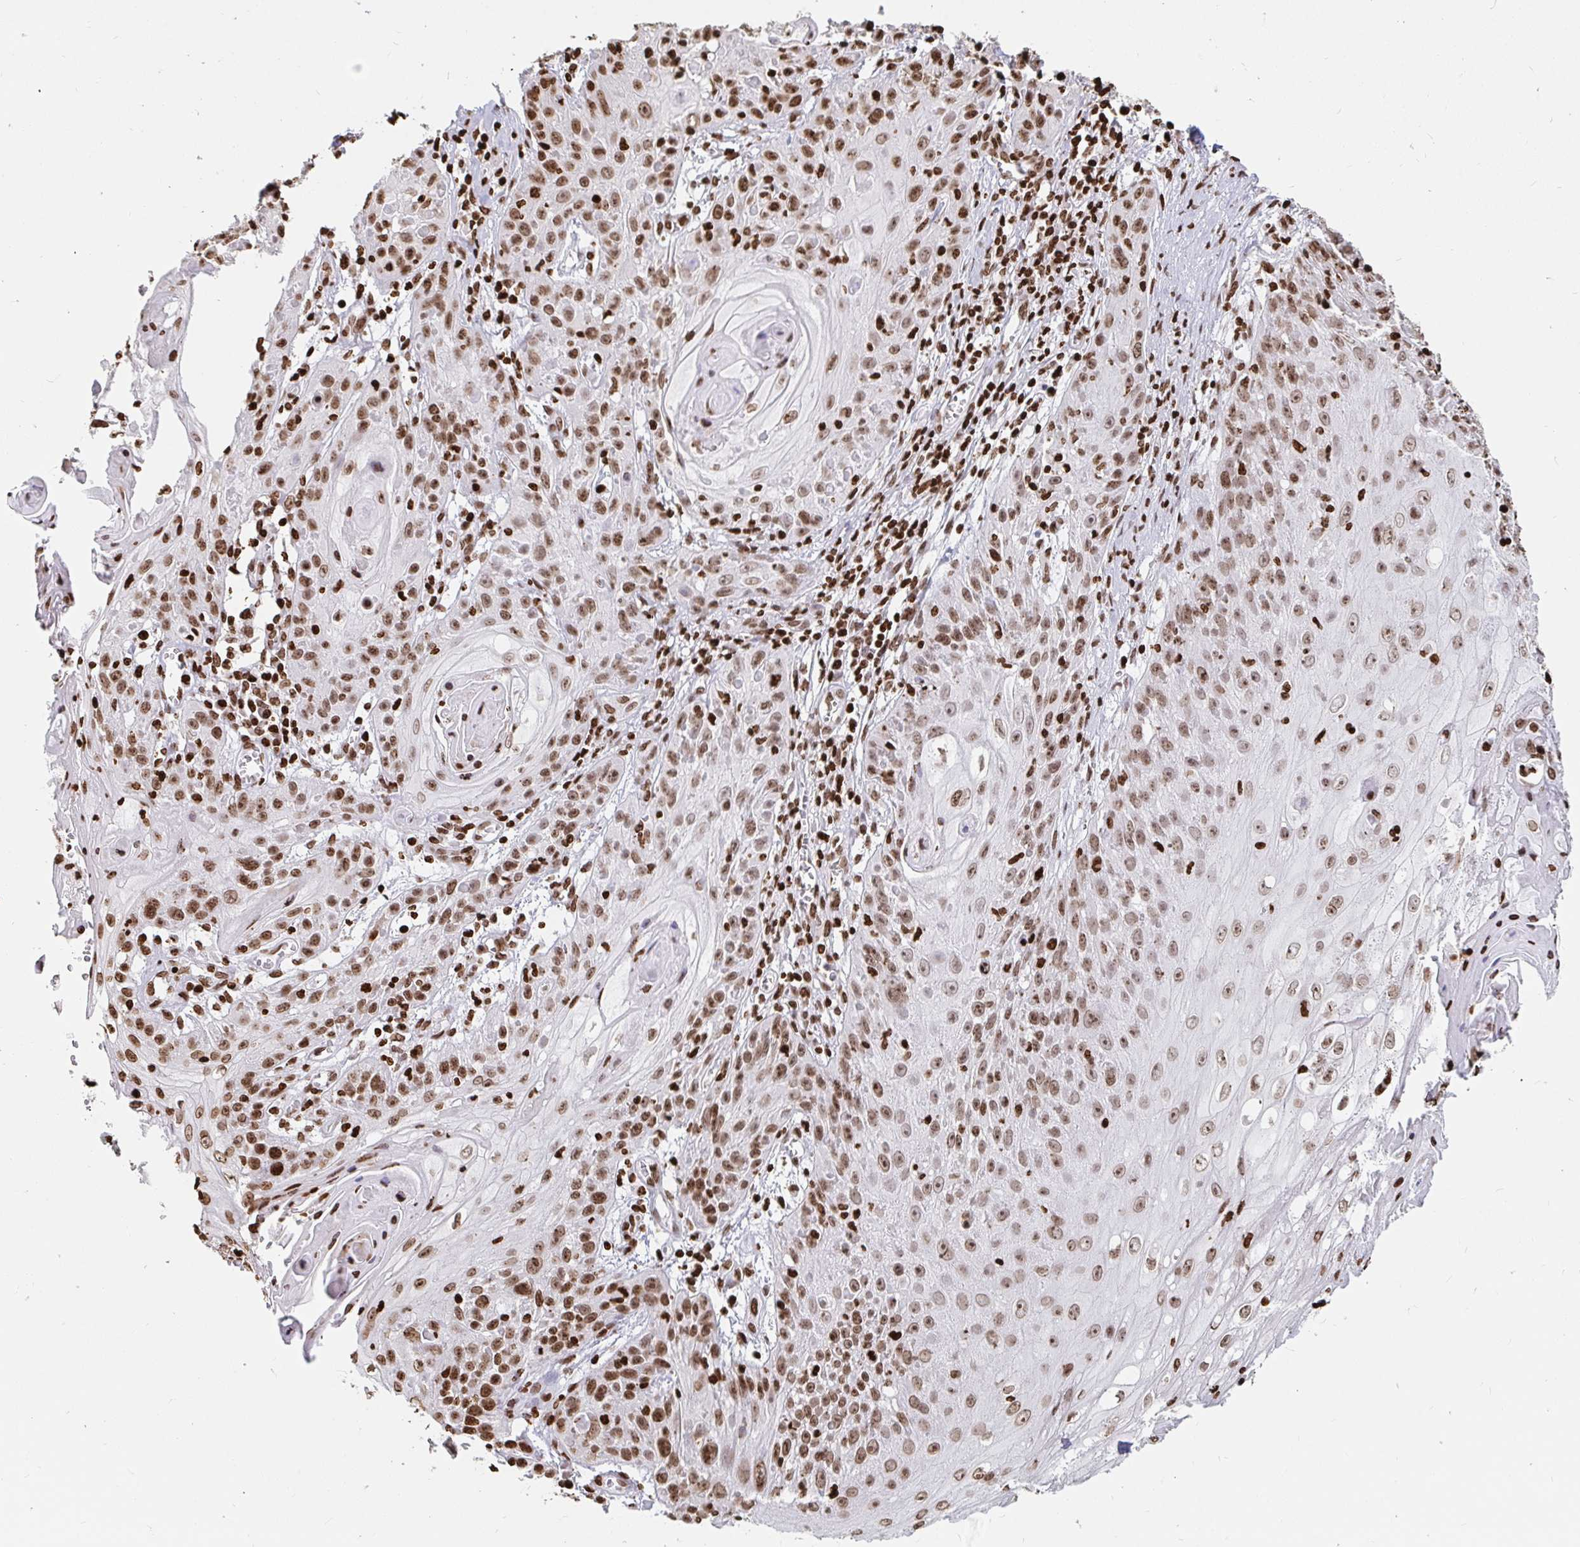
{"staining": {"intensity": "moderate", "quantity": ">75%", "location": "nuclear"}, "tissue": "skin cancer", "cell_type": "Tumor cells", "image_type": "cancer", "snomed": [{"axis": "morphology", "description": "Squamous cell carcinoma, NOS"}, {"axis": "topography", "description": "Skin"}, {"axis": "topography", "description": "Vulva"}], "caption": "A high-resolution micrograph shows IHC staining of skin squamous cell carcinoma, which reveals moderate nuclear positivity in about >75% of tumor cells. Immunohistochemistry (ihc) stains the protein of interest in brown and the nuclei are stained blue.", "gene": "H2BC5", "patient": {"sex": "female", "age": 76}}